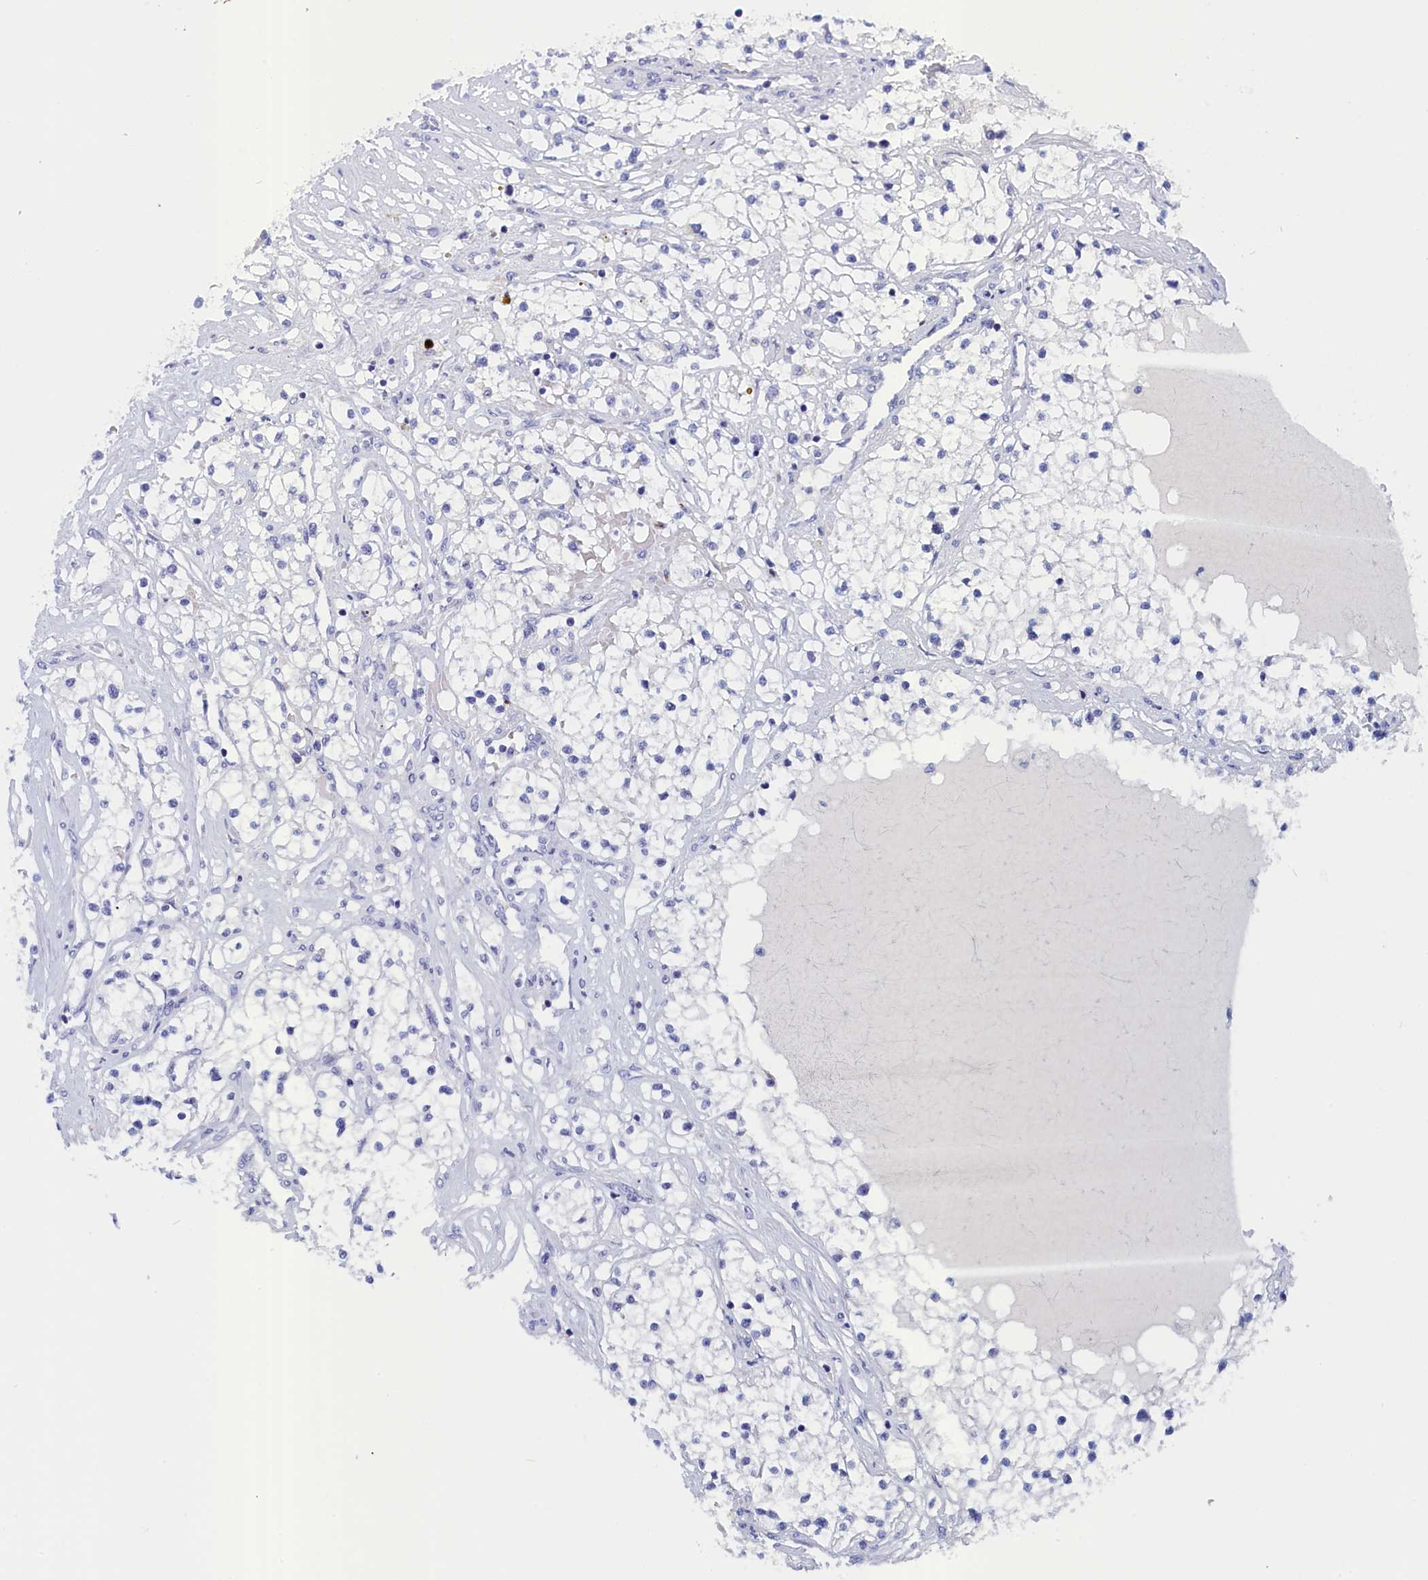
{"staining": {"intensity": "negative", "quantity": "none", "location": "none"}, "tissue": "renal cancer", "cell_type": "Tumor cells", "image_type": "cancer", "snomed": [{"axis": "morphology", "description": "Adenocarcinoma, NOS"}, {"axis": "topography", "description": "Kidney"}], "caption": "Adenocarcinoma (renal) was stained to show a protein in brown. There is no significant staining in tumor cells.", "gene": "ANKRD2", "patient": {"sex": "male", "age": 68}}